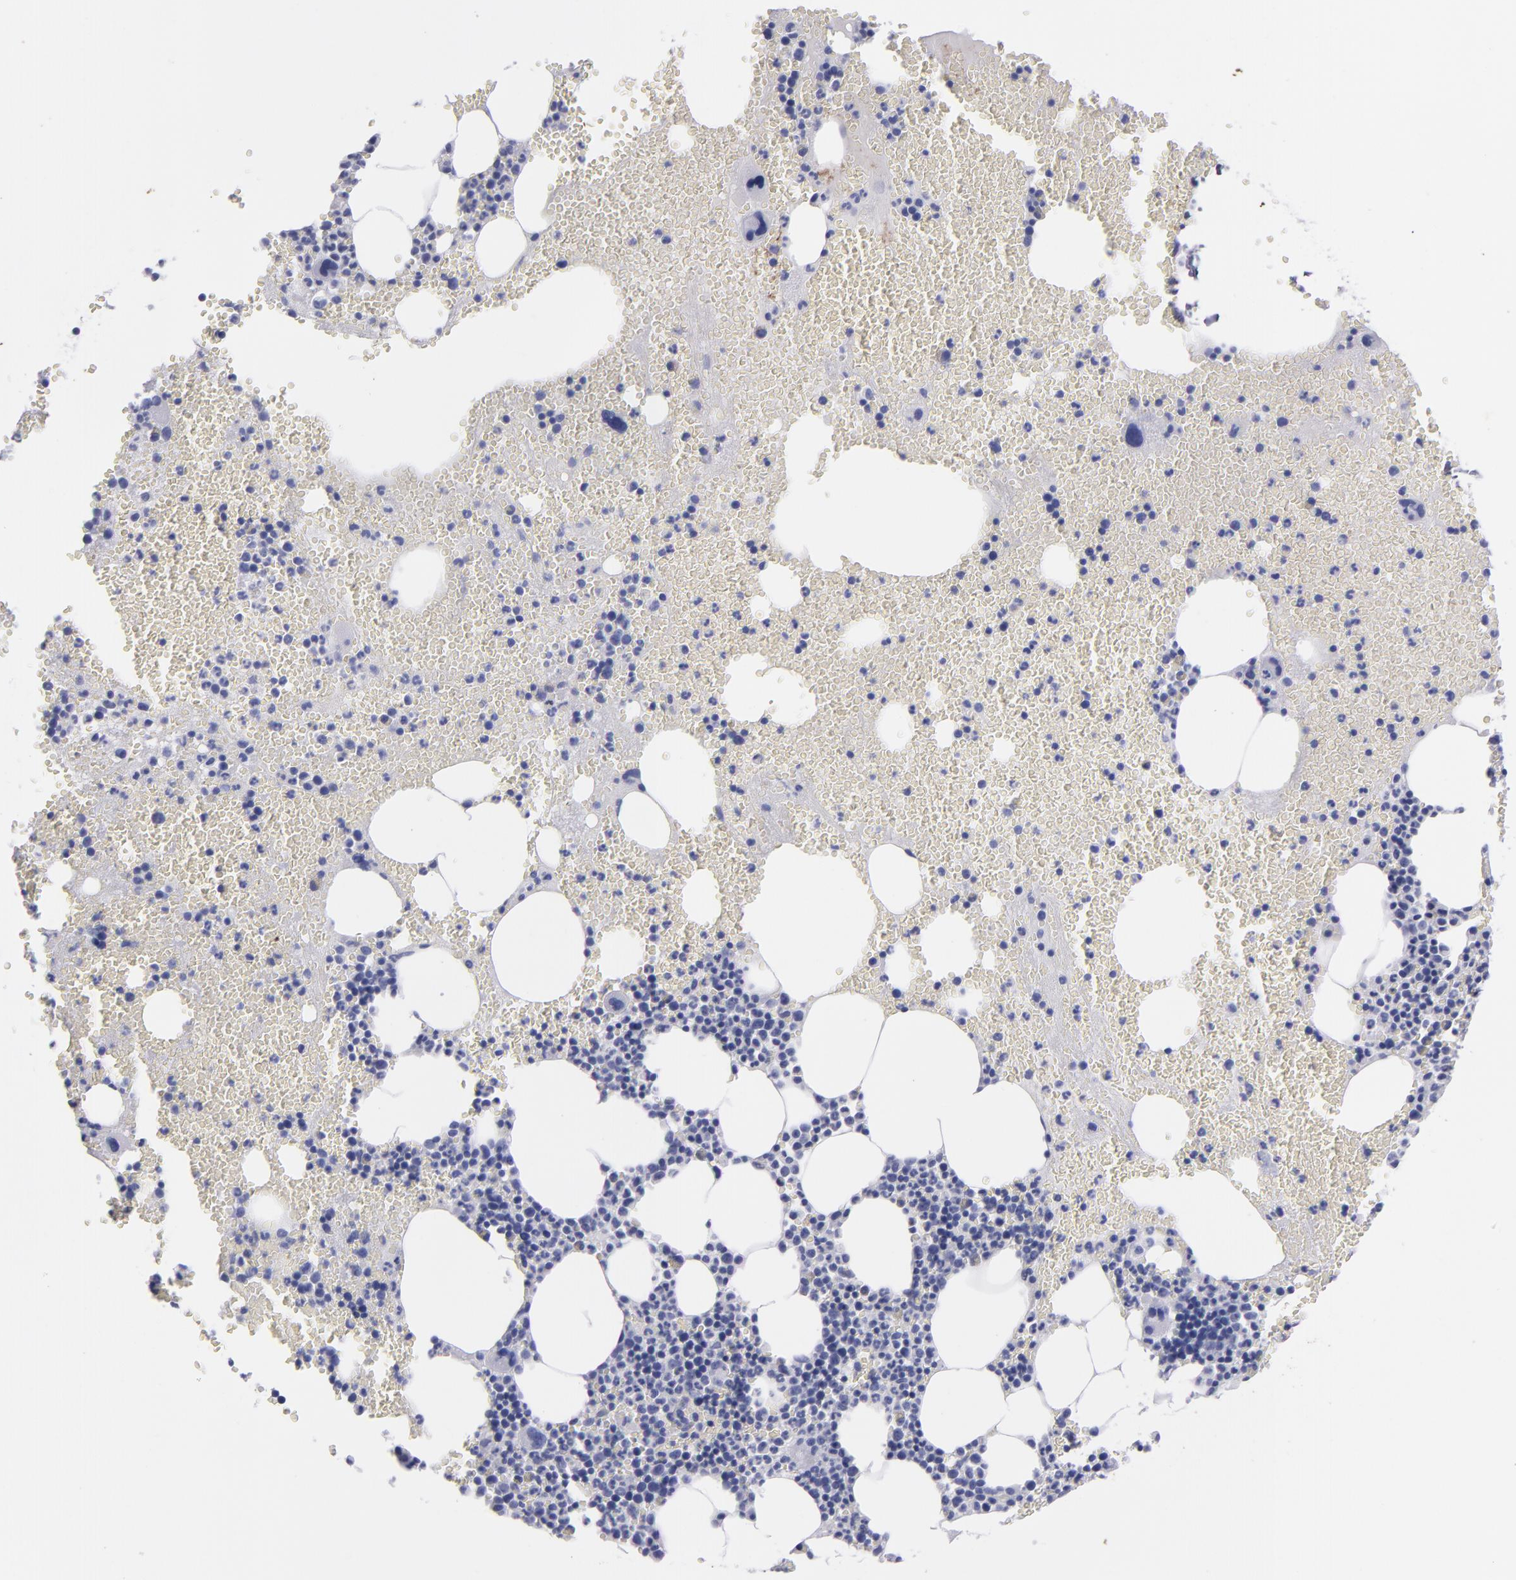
{"staining": {"intensity": "negative", "quantity": "none", "location": "none"}, "tissue": "bone marrow", "cell_type": "Hematopoietic cells", "image_type": "normal", "snomed": [{"axis": "morphology", "description": "Normal tissue, NOS"}, {"axis": "topography", "description": "Bone marrow"}], "caption": "A photomicrograph of human bone marrow is negative for staining in hematopoietic cells. (Immunohistochemistry (ihc), brightfield microscopy, high magnification).", "gene": "SNAP25", "patient": {"sex": "male", "age": 82}}